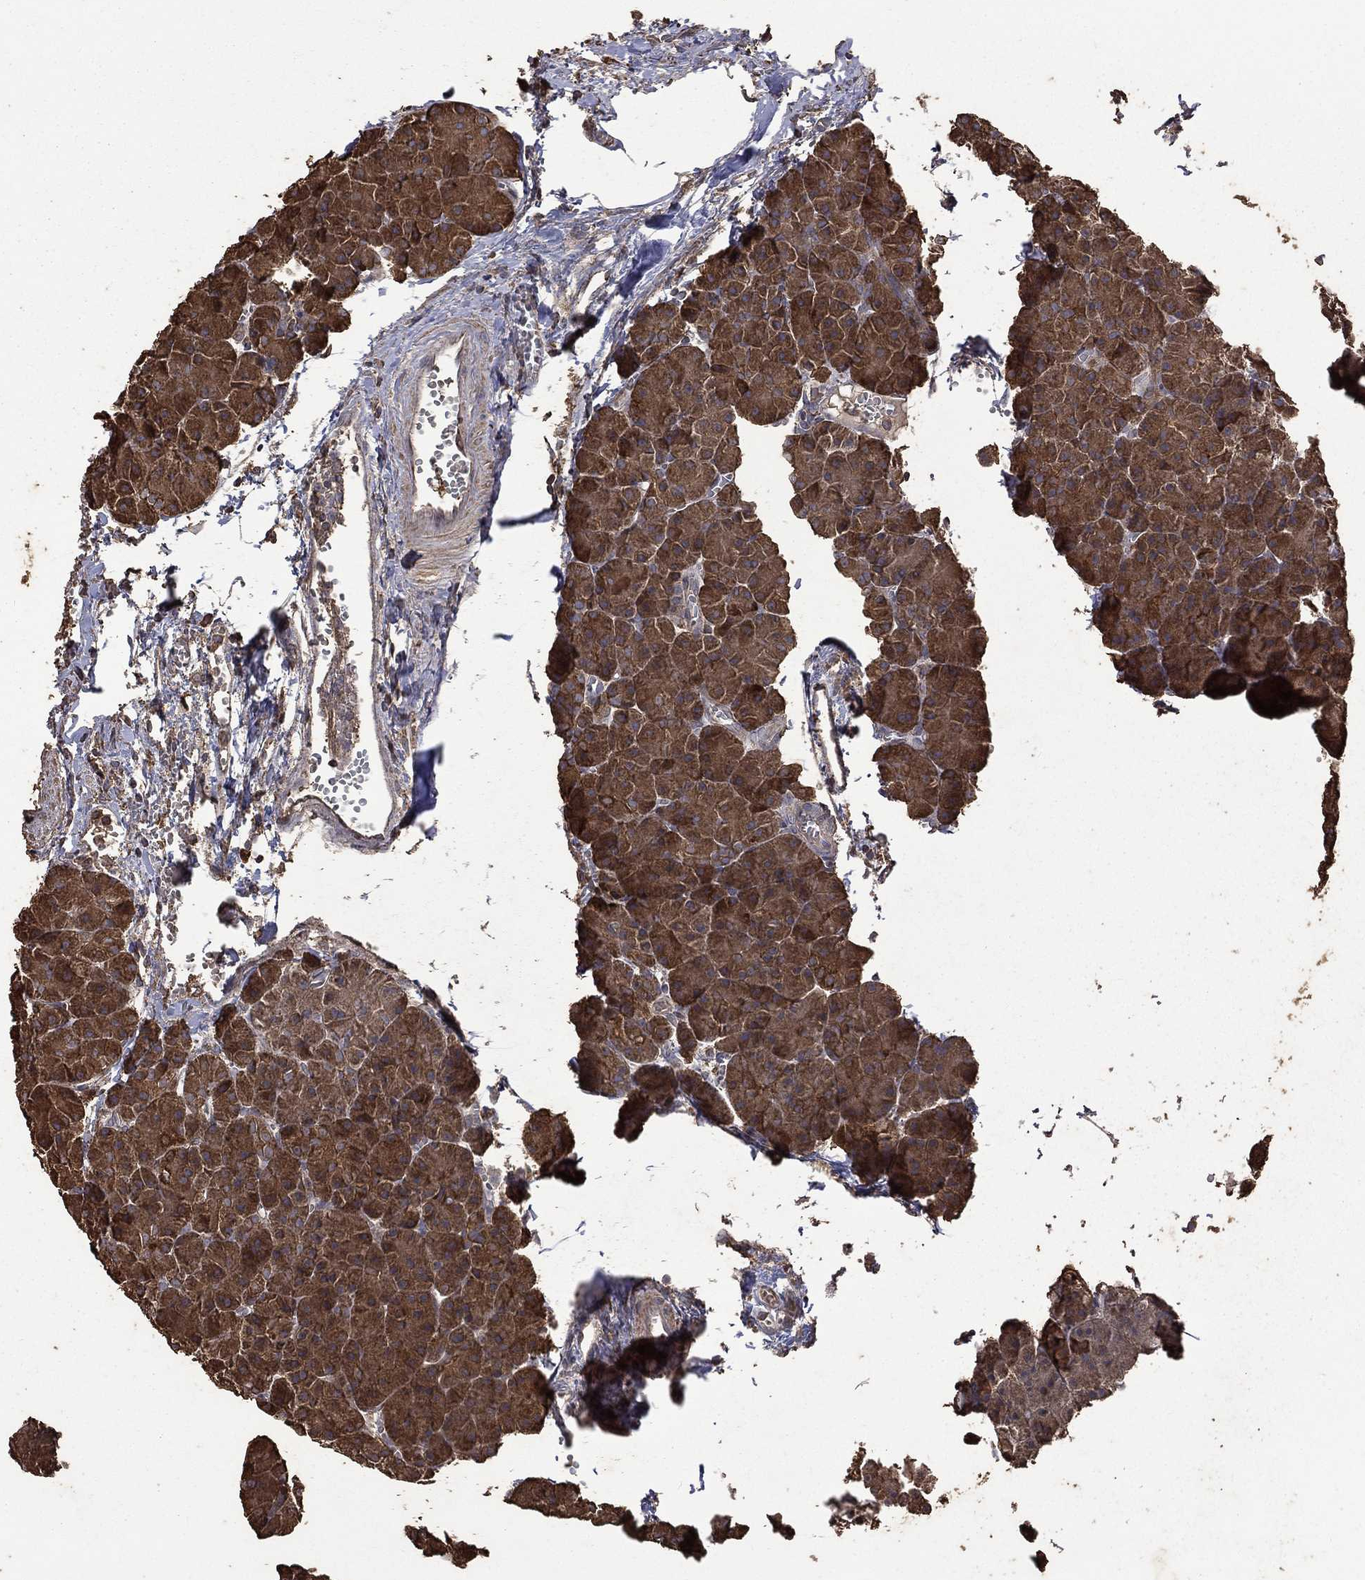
{"staining": {"intensity": "strong", "quantity": ">75%", "location": "cytoplasmic/membranous"}, "tissue": "pancreas", "cell_type": "Exocrine glandular cells", "image_type": "normal", "snomed": [{"axis": "morphology", "description": "Normal tissue, NOS"}, {"axis": "topography", "description": "Pancreas"}], "caption": "Pancreas stained for a protein (brown) reveals strong cytoplasmic/membranous positive positivity in approximately >75% of exocrine glandular cells.", "gene": "METTL27", "patient": {"sex": "male", "age": 61}}